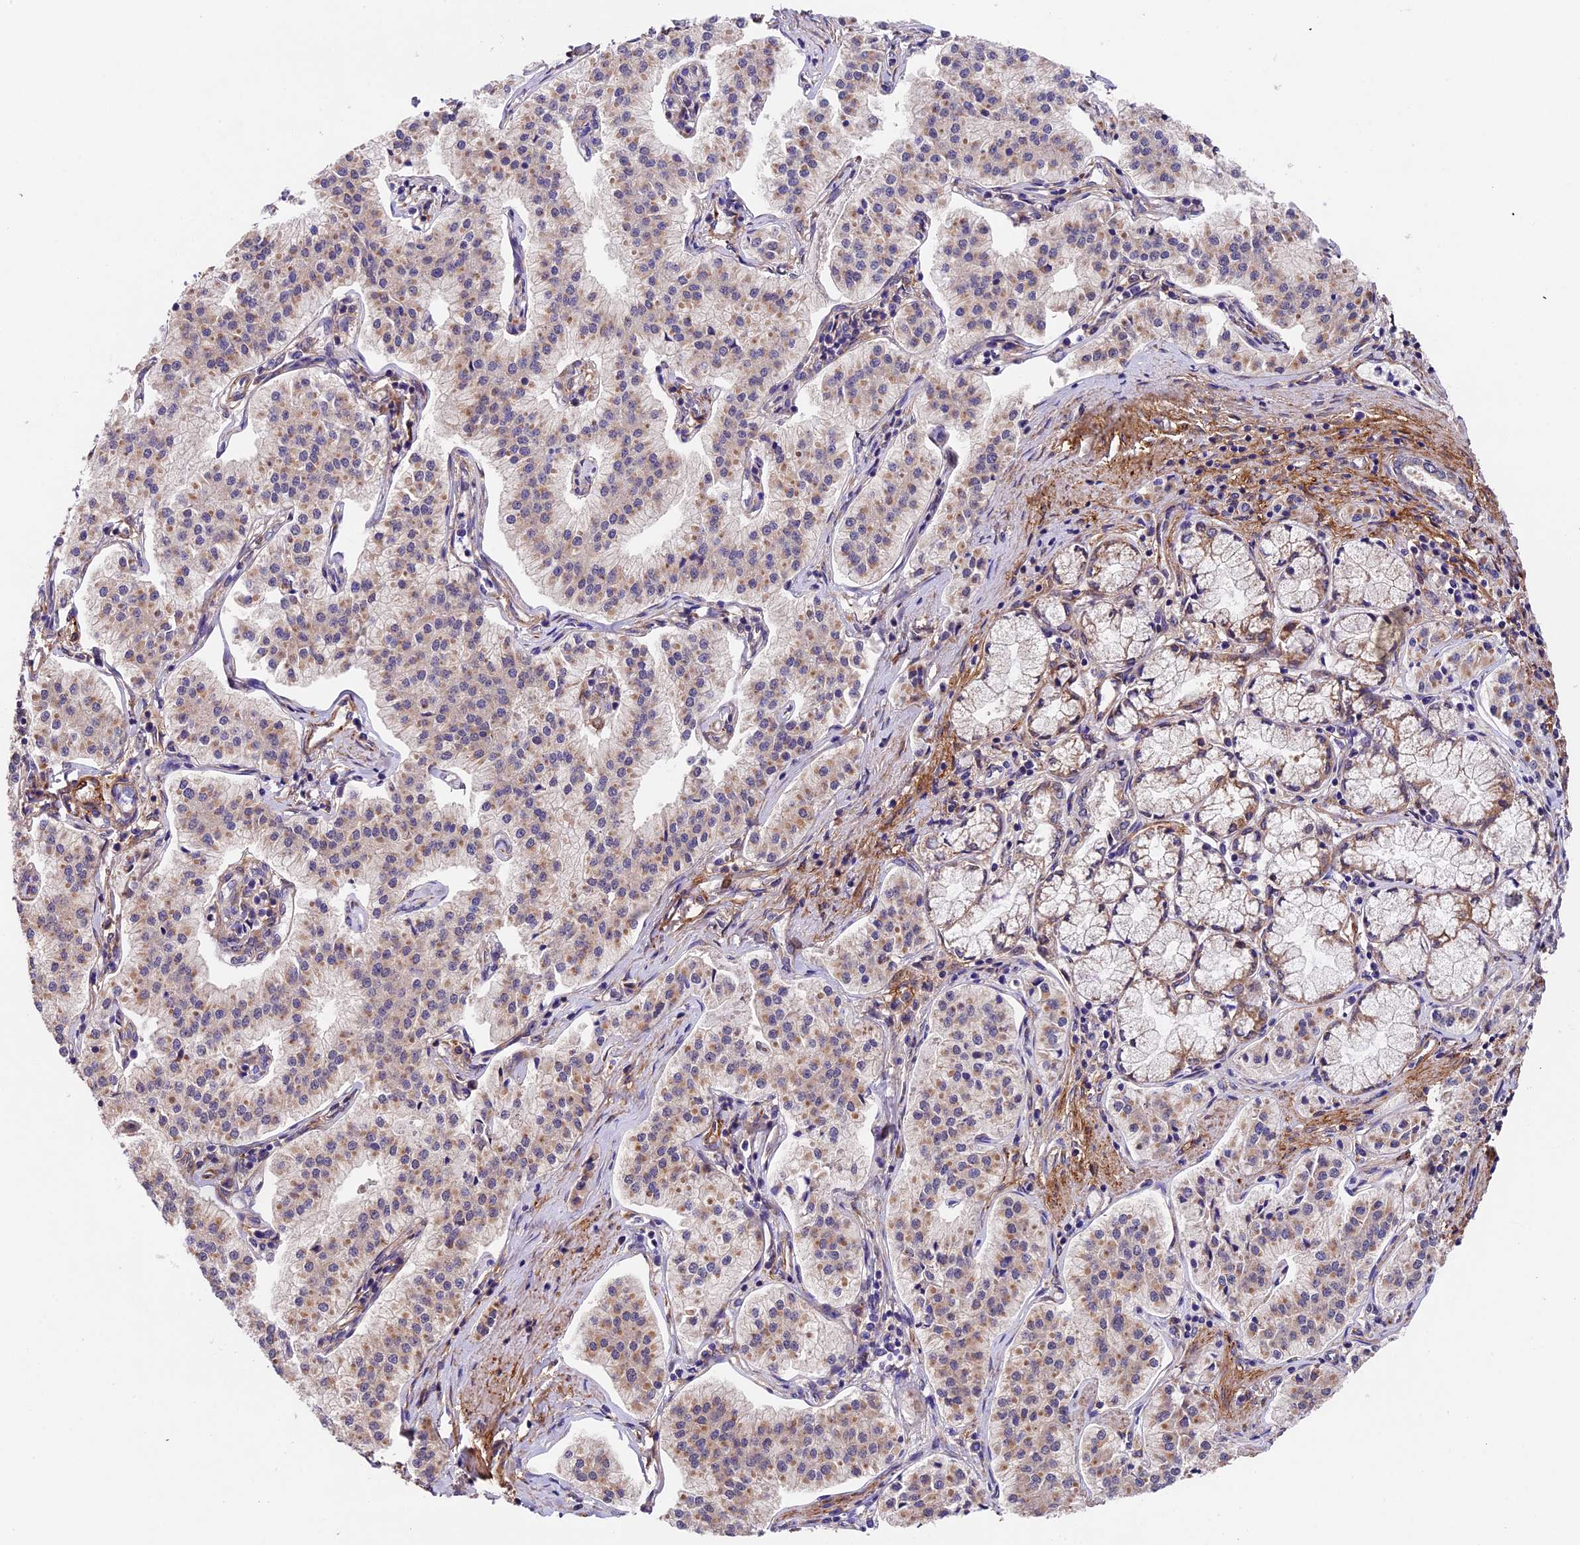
{"staining": {"intensity": "weak", "quantity": "25%-75%", "location": "cytoplasmic/membranous"}, "tissue": "pancreatic cancer", "cell_type": "Tumor cells", "image_type": "cancer", "snomed": [{"axis": "morphology", "description": "Adenocarcinoma, NOS"}, {"axis": "topography", "description": "Pancreas"}], "caption": "DAB immunohistochemical staining of pancreatic adenocarcinoma exhibits weak cytoplasmic/membranous protein positivity in approximately 25%-75% of tumor cells. (DAB IHC, brown staining for protein, blue staining for nuclei).", "gene": "LSM7", "patient": {"sex": "female", "age": 50}}